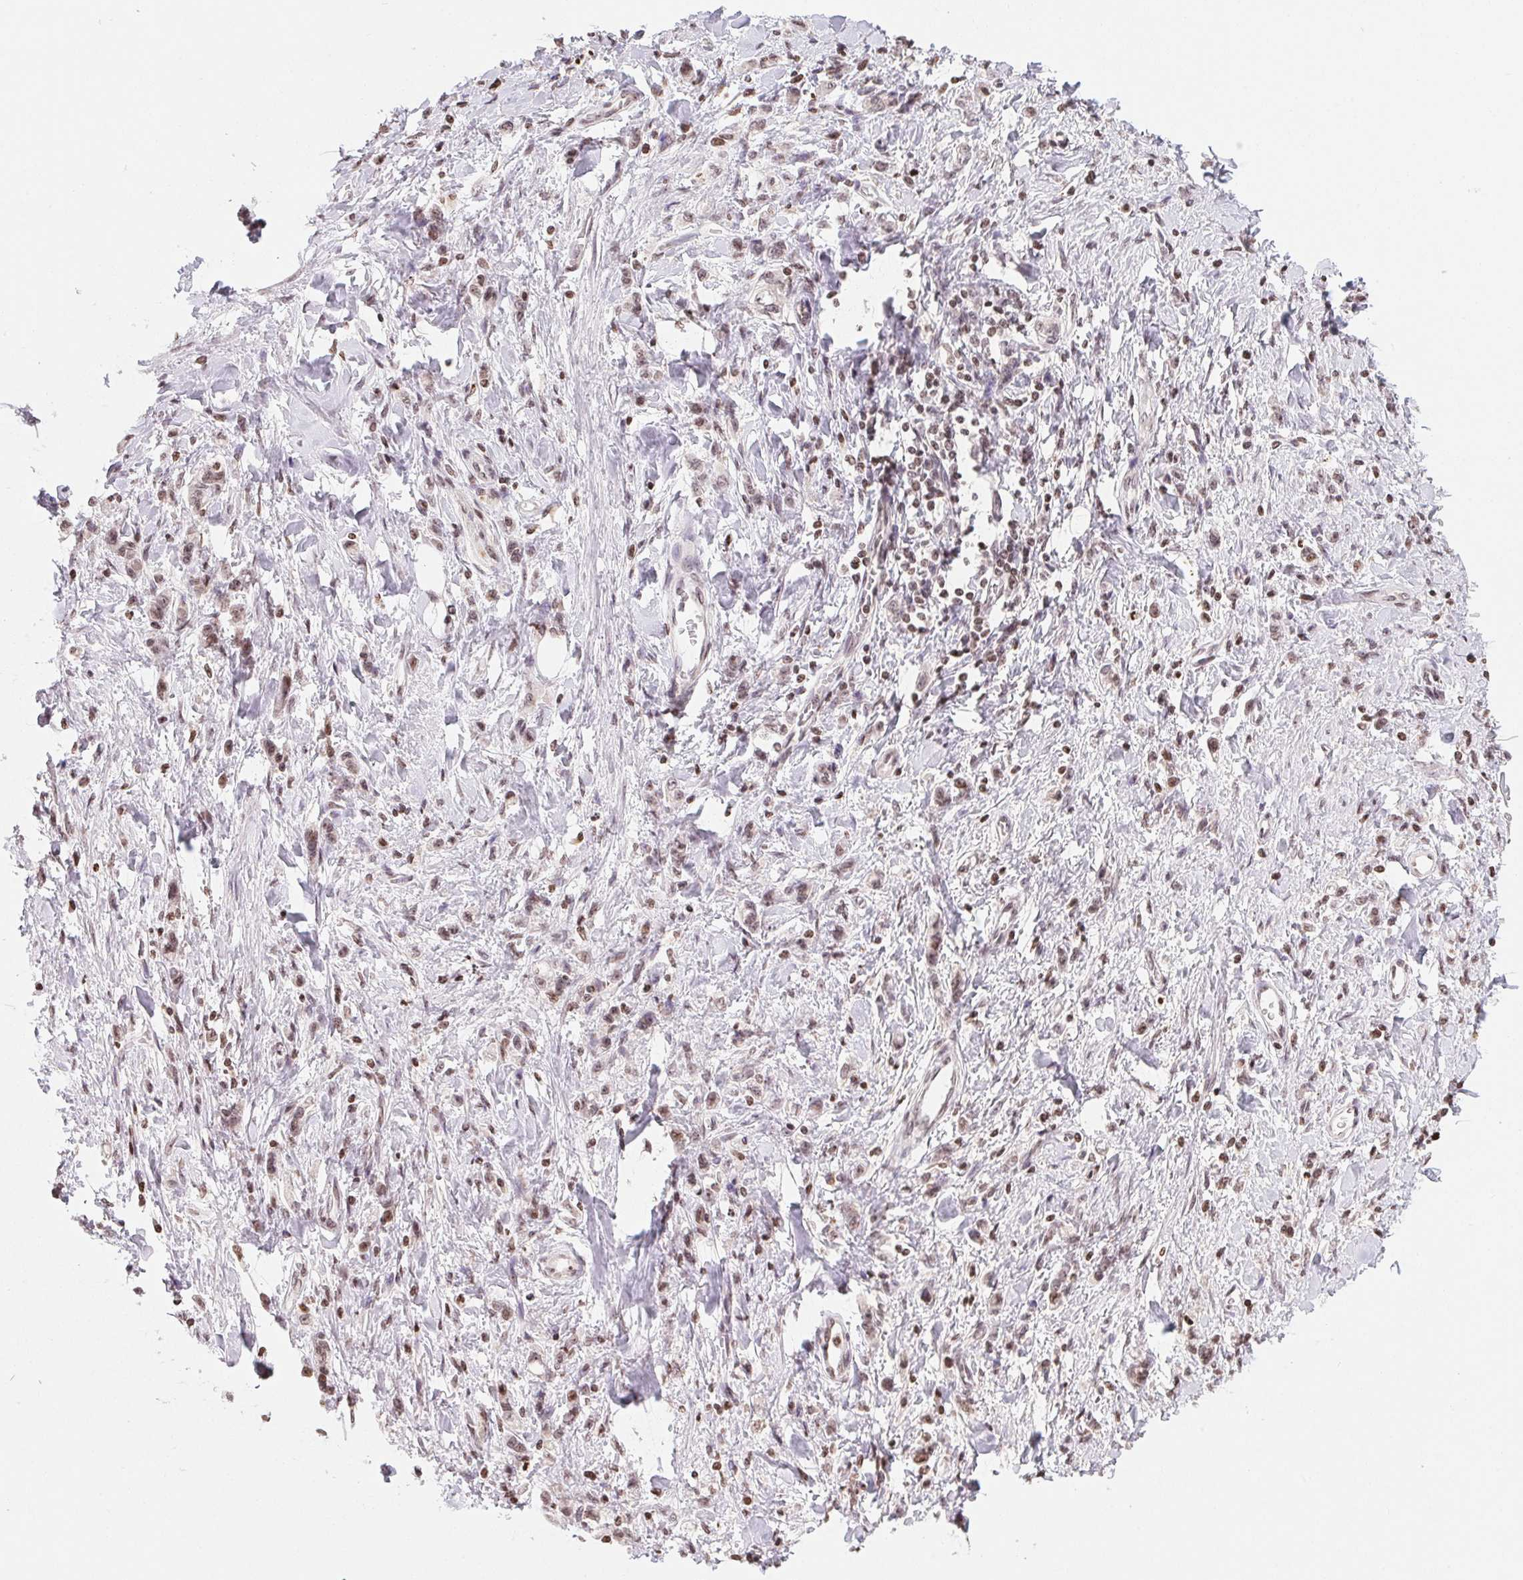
{"staining": {"intensity": "weak", "quantity": ">75%", "location": "nuclear"}, "tissue": "stomach cancer", "cell_type": "Tumor cells", "image_type": "cancer", "snomed": [{"axis": "morphology", "description": "Adenocarcinoma, NOS"}, {"axis": "topography", "description": "Stomach"}], "caption": "IHC (DAB) staining of human stomach cancer exhibits weak nuclear protein positivity in approximately >75% of tumor cells. (Stains: DAB (3,3'-diaminobenzidine) in brown, nuclei in blue, Microscopy: brightfield microscopy at high magnification).", "gene": "RNF181", "patient": {"sex": "male", "age": 77}}